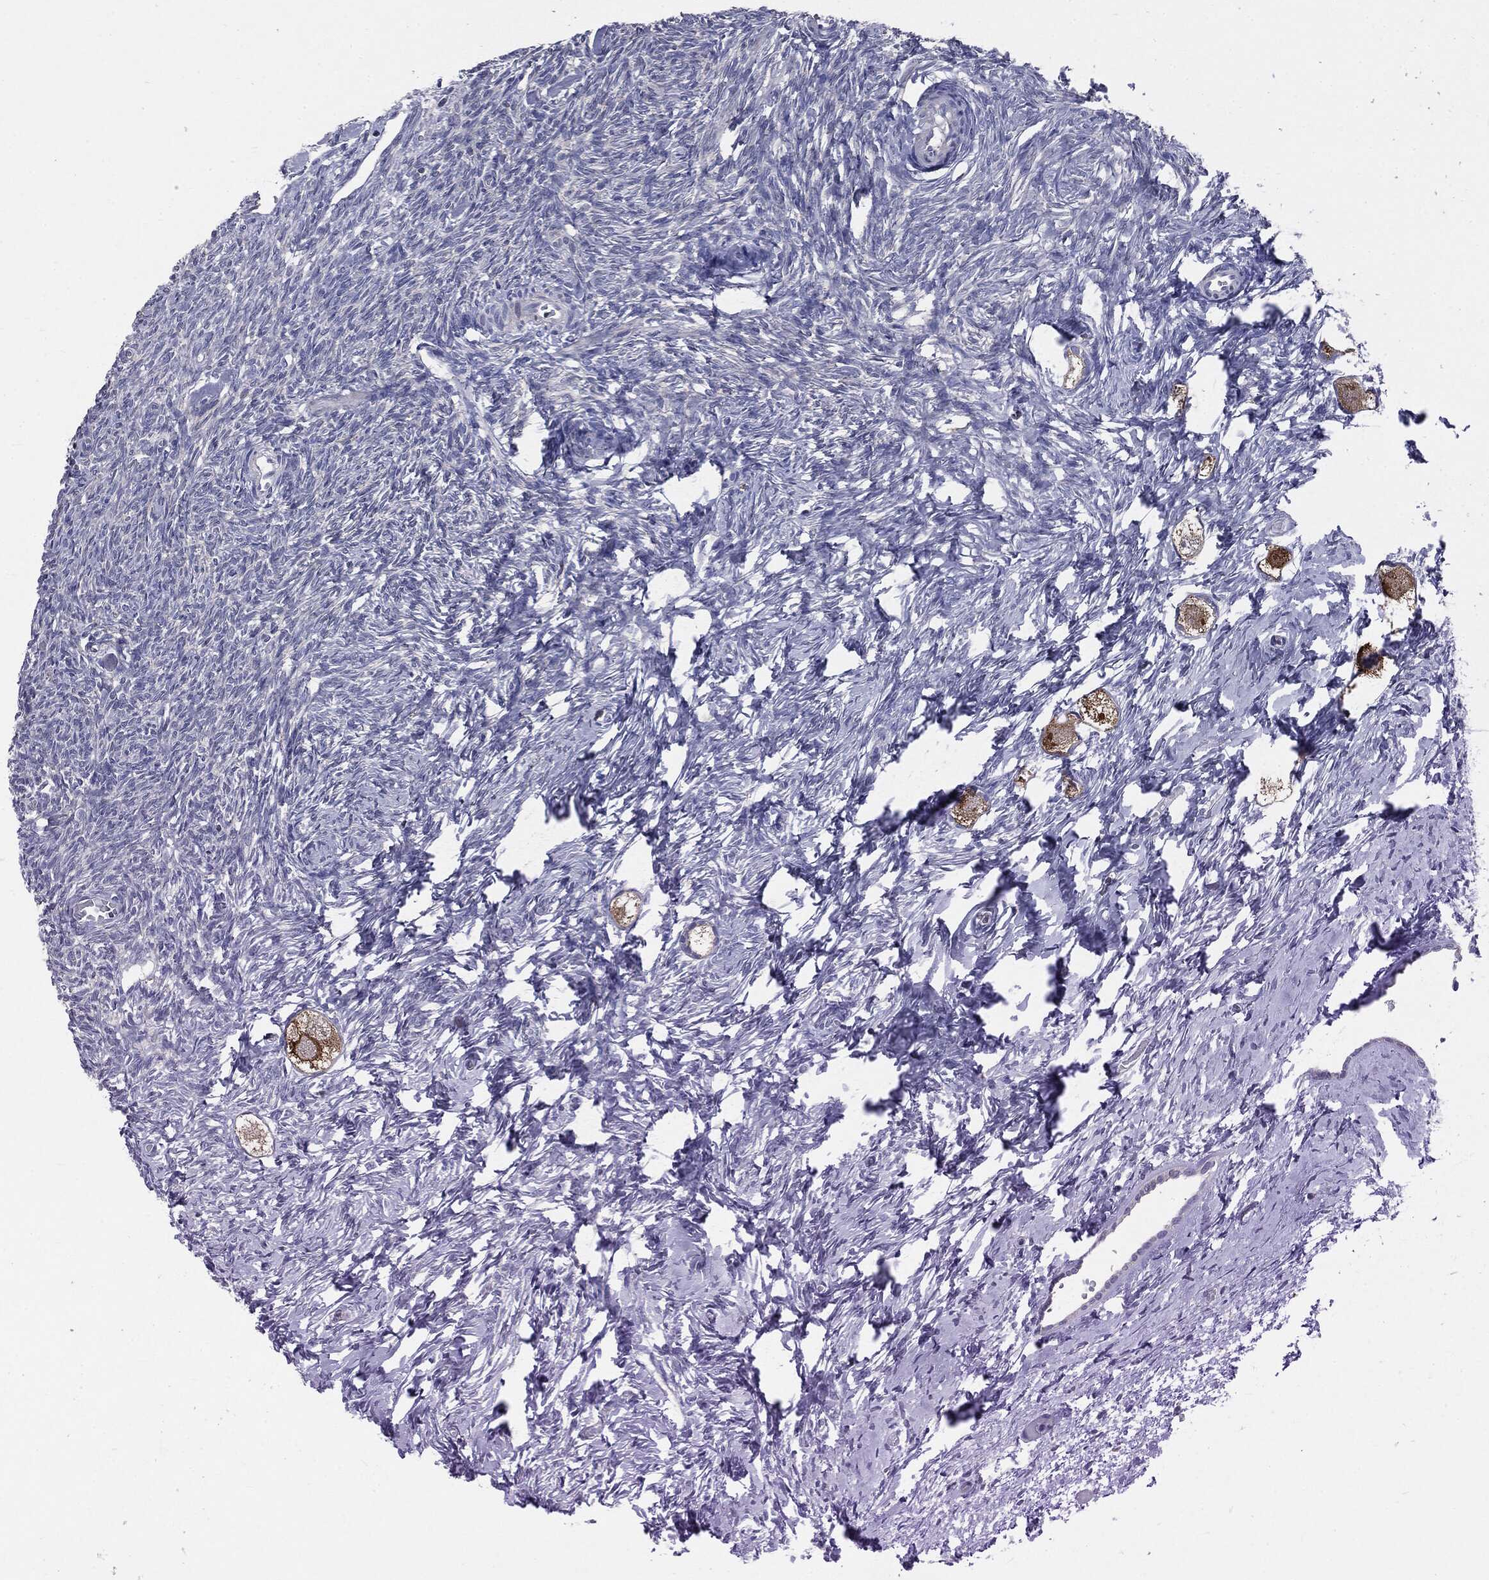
{"staining": {"intensity": "strong", "quantity": "25%-75%", "location": "cytoplasmic/membranous,nuclear"}, "tissue": "ovary", "cell_type": "Follicle cells", "image_type": "normal", "snomed": [{"axis": "morphology", "description": "Normal tissue, NOS"}, {"axis": "topography", "description": "Ovary"}], "caption": "Immunohistochemistry (IHC) of normal human ovary displays high levels of strong cytoplasmic/membranous,nuclear expression in approximately 25%-75% of follicle cells.", "gene": "PTGS2", "patient": {"sex": "female", "age": 27}}